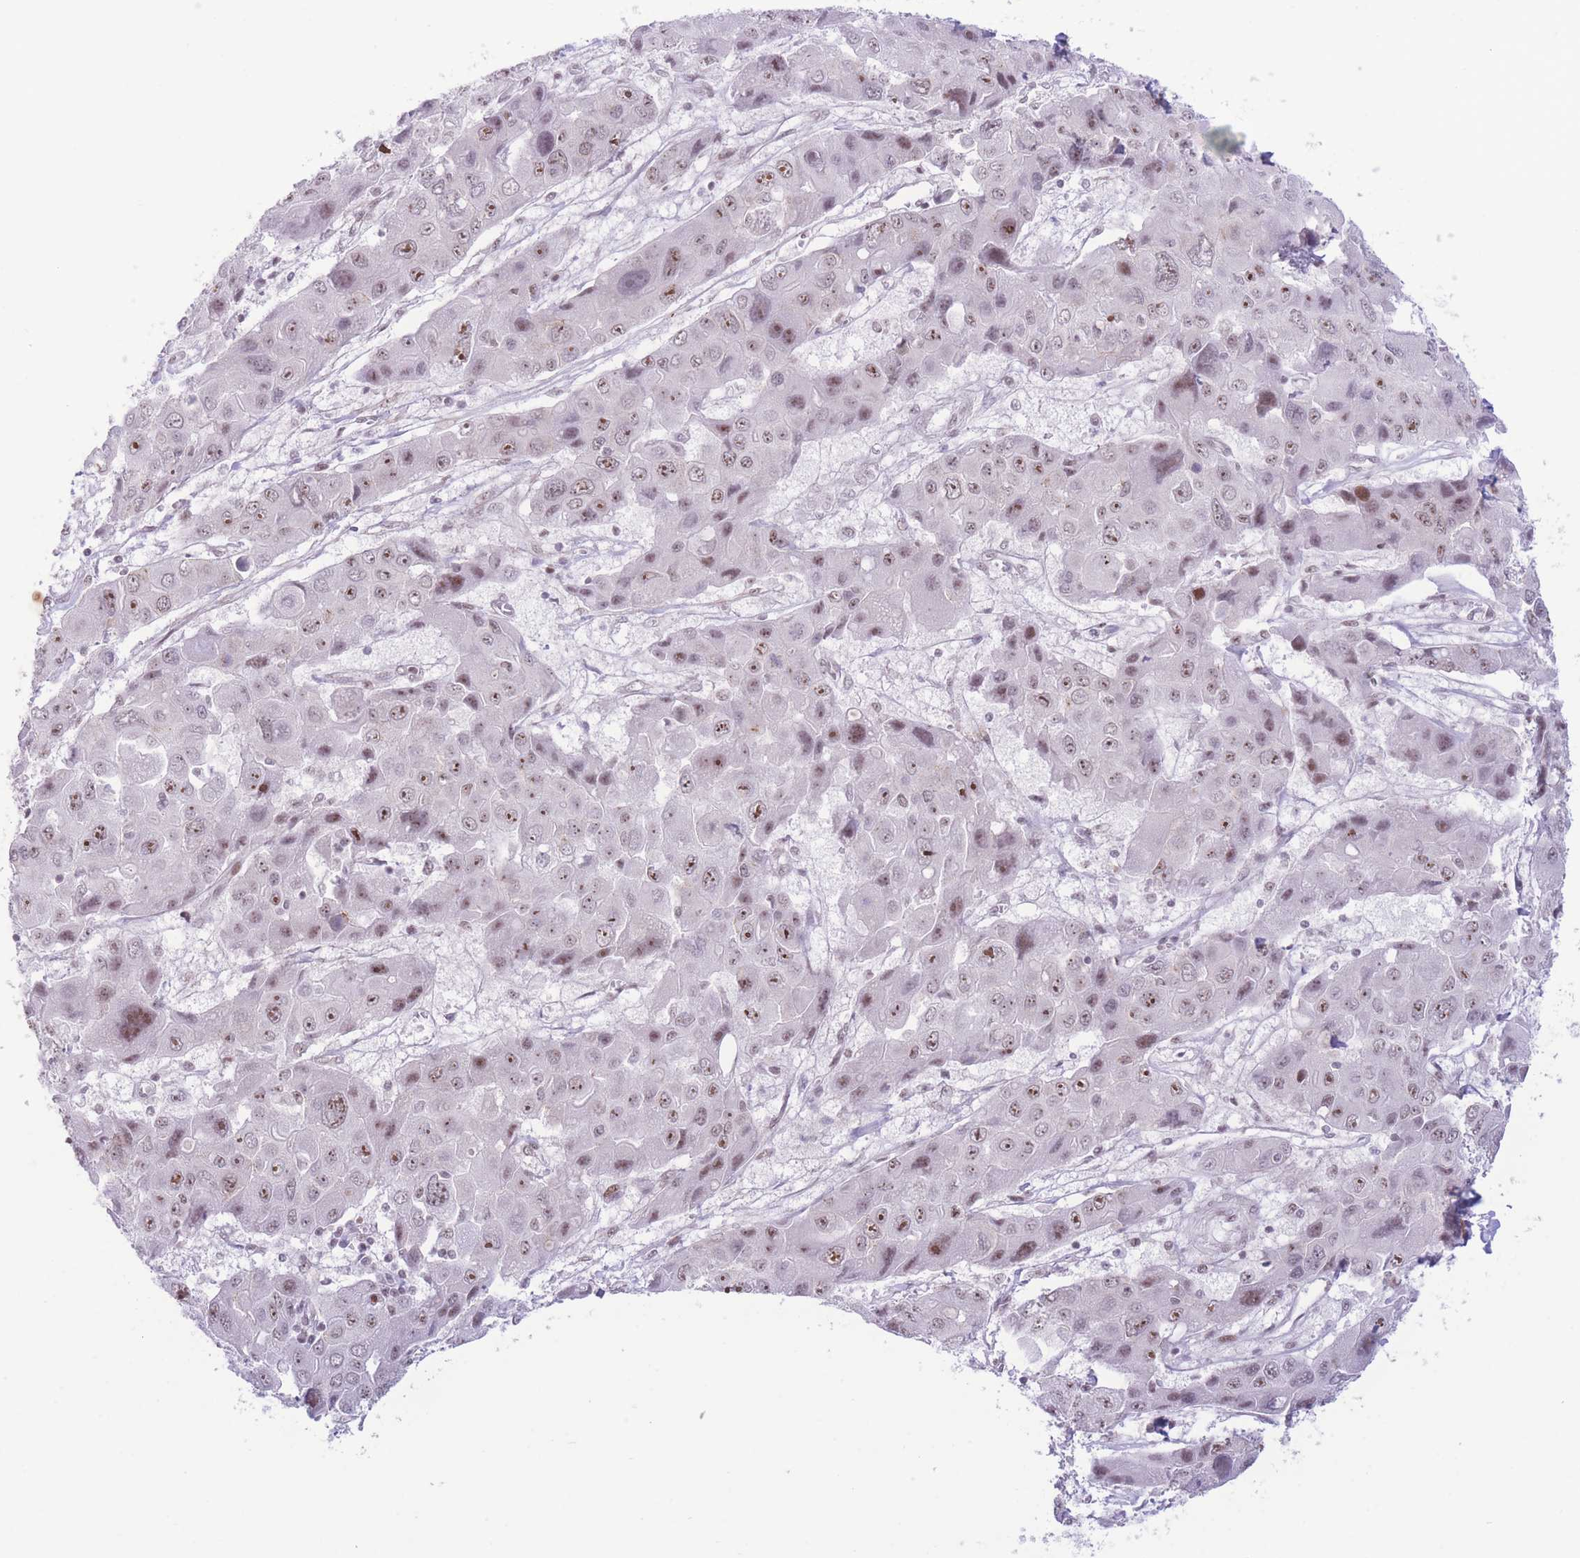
{"staining": {"intensity": "moderate", "quantity": ">75%", "location": "nuclear"}, "tissue": "liver cancer", "cell_type": "Tumor cells", "image_type": "cancer", "snomed": [{"axis": "morphology", "description": "Cholangiocarcinoma"}, {"axis": "topography", "description": "Liver"}], "caption": "Liver cholangiocarcinoma stained with a protein marker shows moderate staining in tumor cells.", "gene": "PCIF1", "patient": {"sex": "male", "age": 67}}